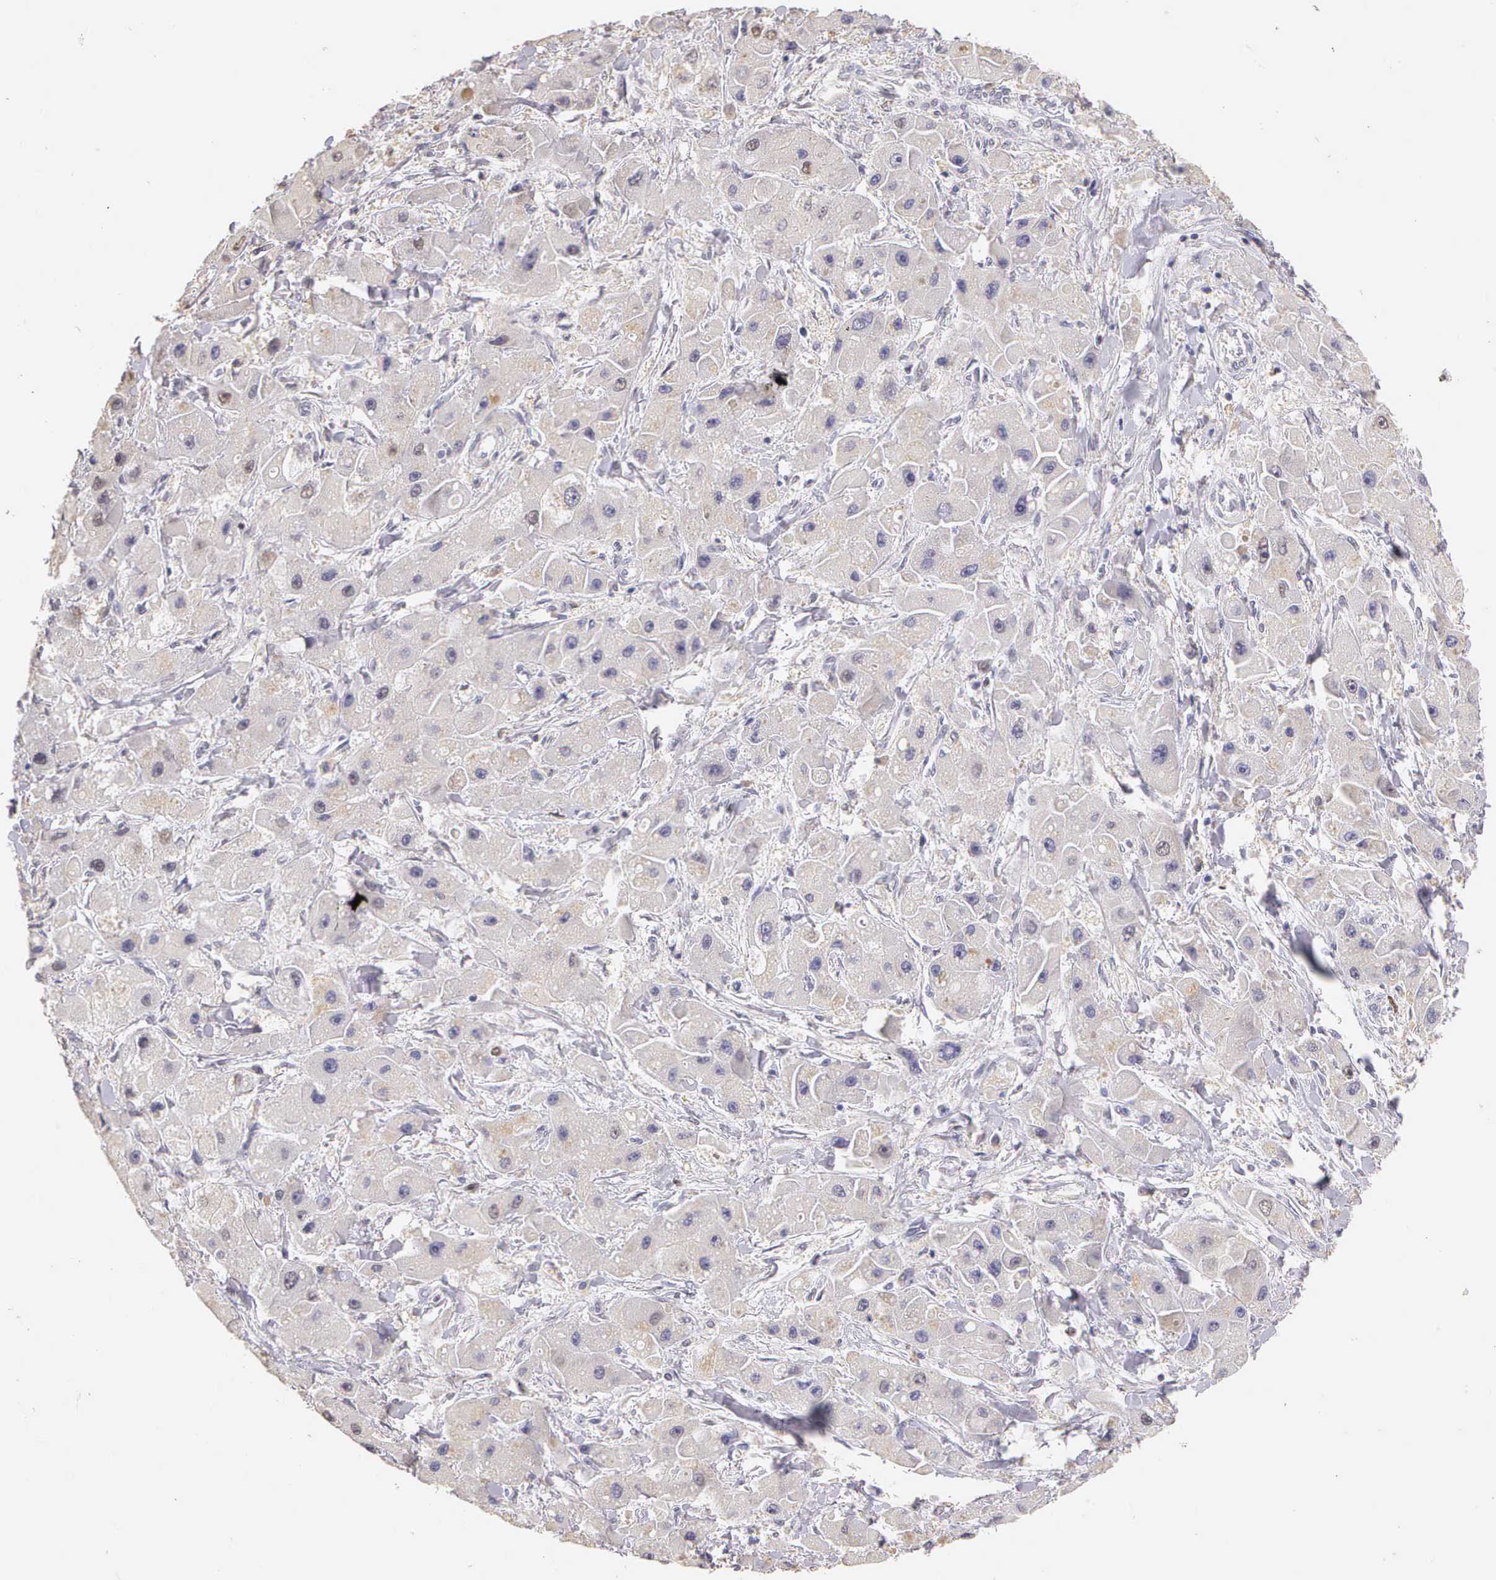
{"staining": {"intensity": "negative", "quantity": "none", "location": "none"}, "tissue": "liver cancer", "cell_type": "Tumor cells", "image_type": "cancer", "snomed": [{"axis": "morphology", "description": "Carcinoma, Hepatocellular, NOS"}, {"axis": "topography", "description": "Liver"}], "caption": "Immunohistochemistry photomicrograph of neoplastic tissue: liver hepatocellular carcinoma stained with DAB (3,3'-diaminobenzidine) demonstrates no significant protein expression in tumor cells.", "gene": "MKI67", "patient": {"sex": "male", "age": 24}}